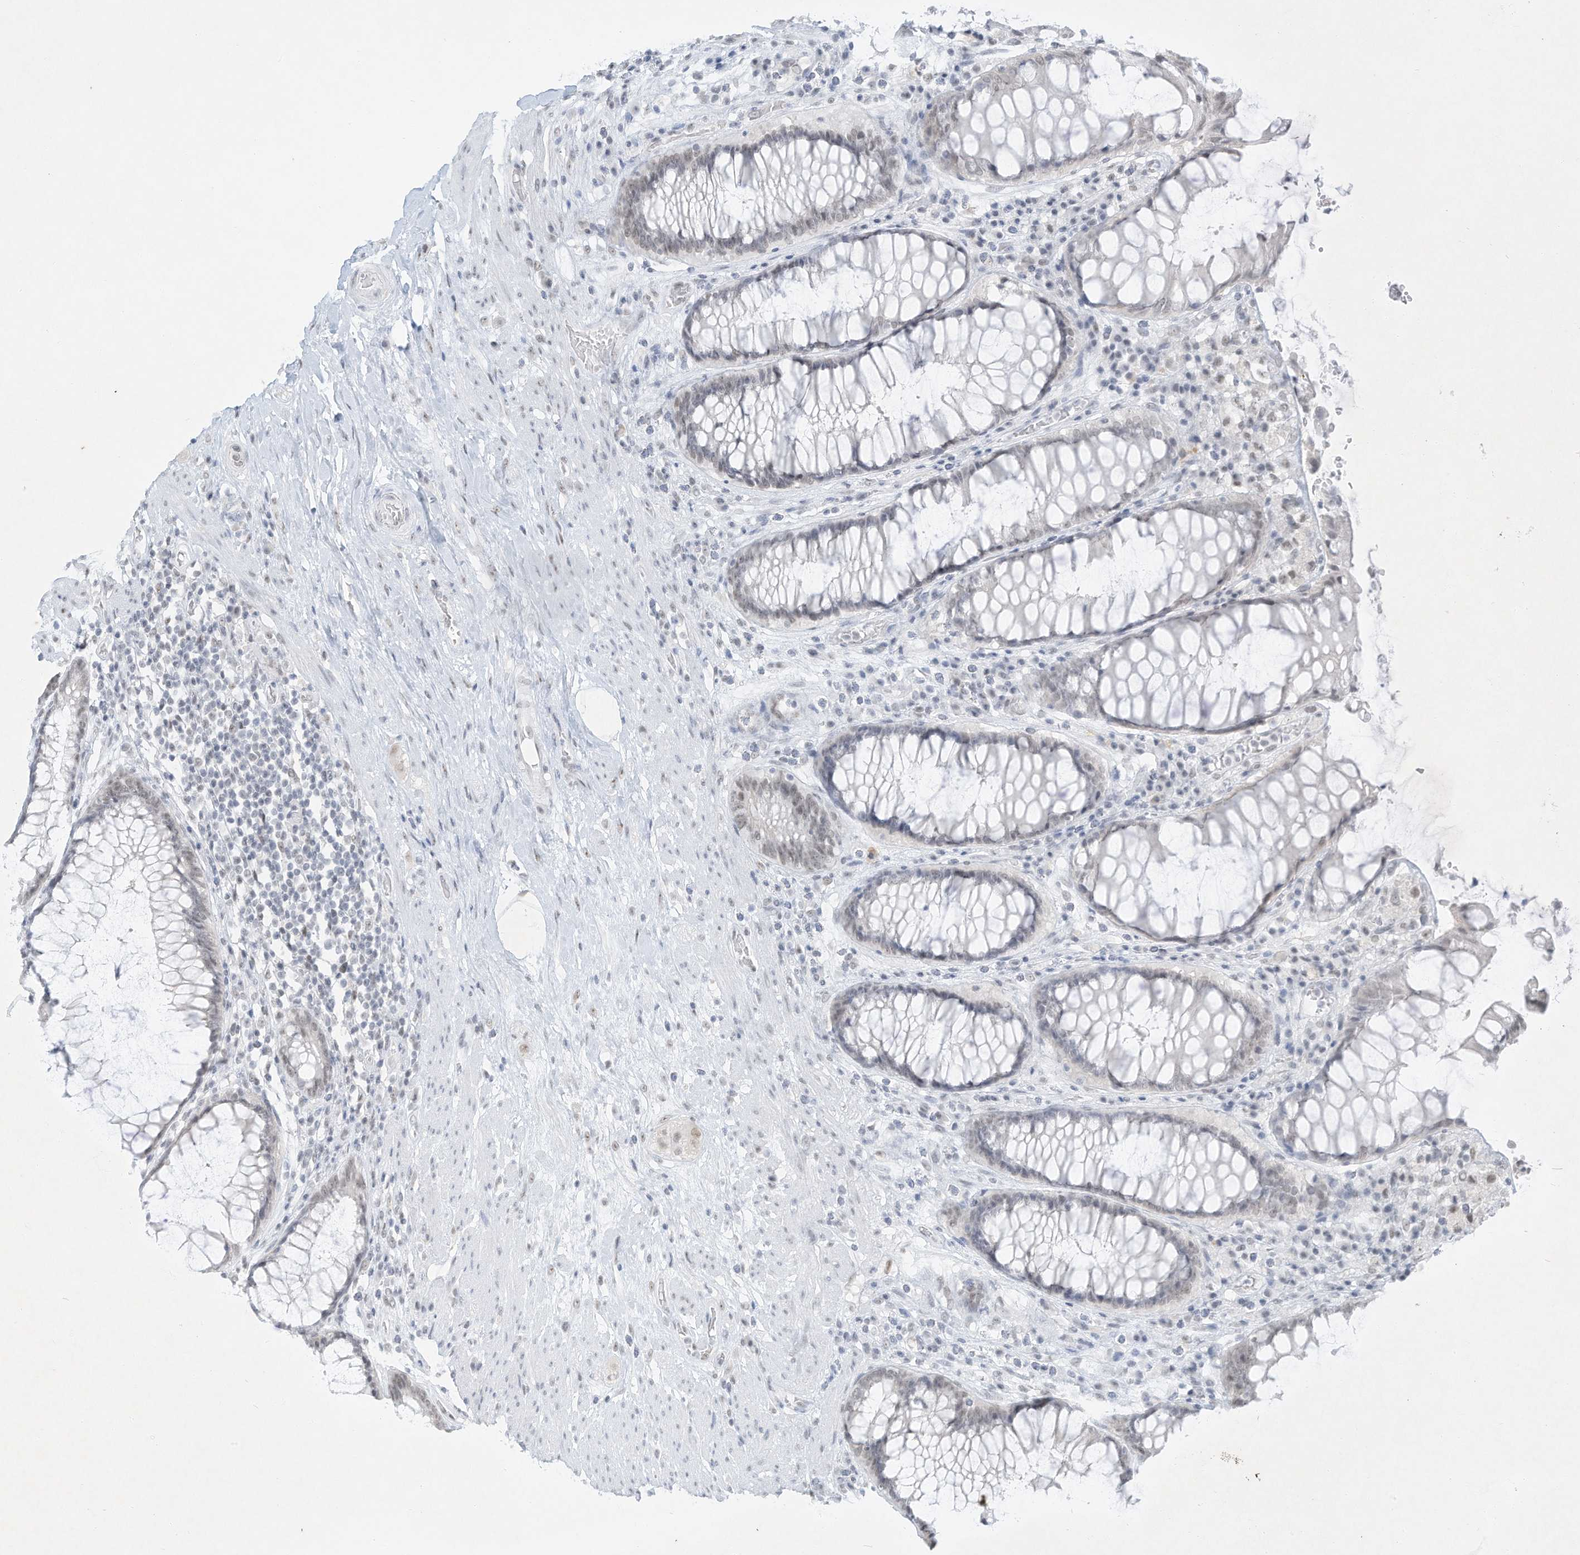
{"staining": {"intensity": "negative", "quantity": "none", "location": "none"}, "tissue": "rectum", "cell_type": "Glandular cells", "image_type": "normal", "snomed": [{"axis": "morphology", "description": "Normal tissue, NOS"}, {"axis": "topography", "description": "Rectum"}], "caption": "IHC micrograph of normal human rectum stained for a protein (brown), which reveals no staining in glandular cells.", "gene": "PGC", "patient": {"sex": "male", "age": 64}}